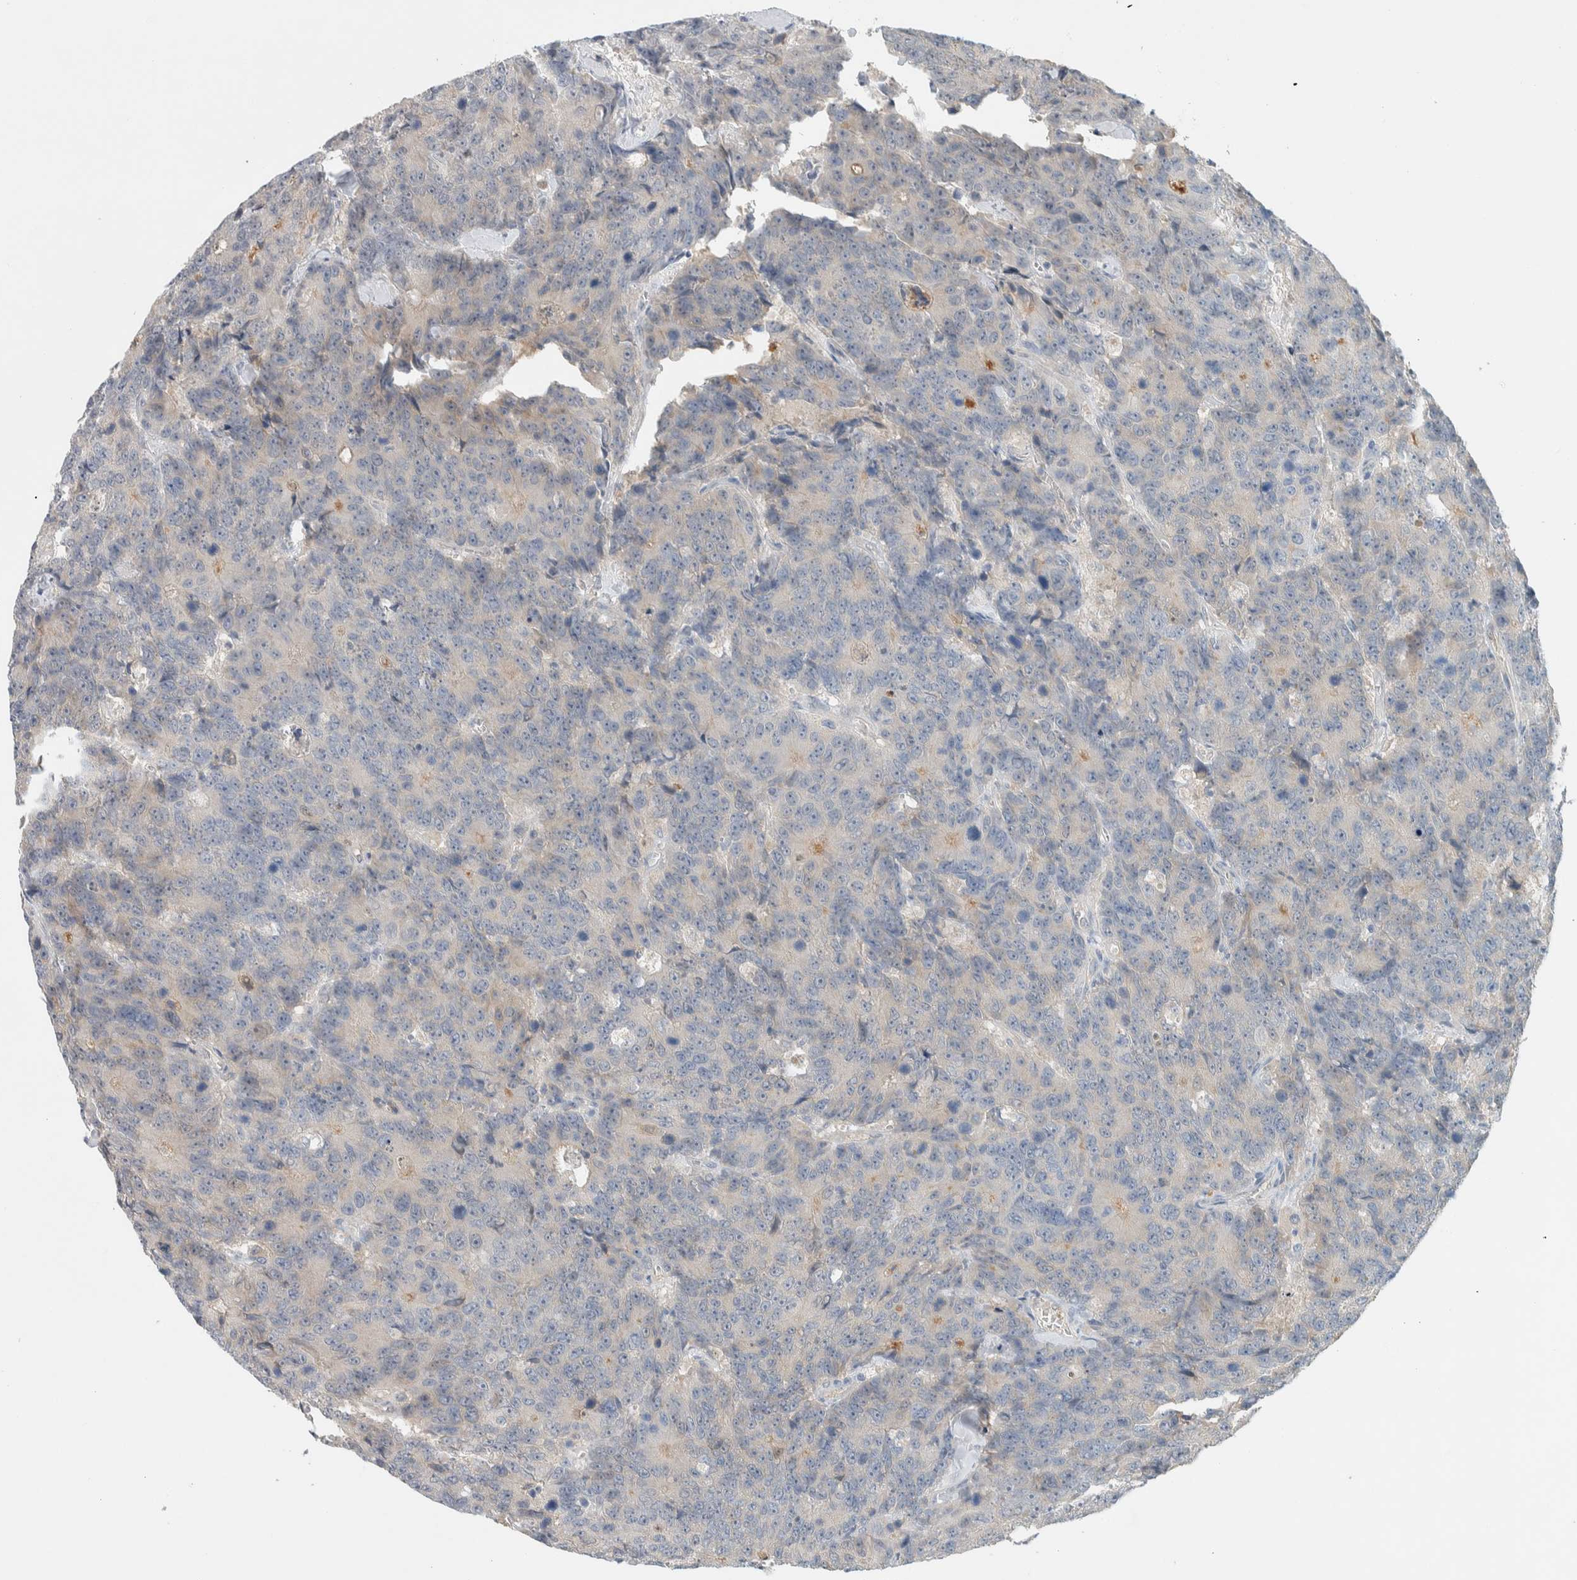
{"staining": {"intensity": "weak", "quantity": "<25%", "location": "cytoplasmic/membranous"}, "tissue": "colorectal cancer", "cell_type": "Tumor cells", "image_type": "cancer", "snomed": [{"axis": "morphology", "description": "Adenocarcinoma, NOS"}, {"axis": "topography", "description": "Colon"}], "caption": "High magnification brightfield microscopy of colorectal cancer (adenocarcinoma) stained with DAB (3,3'-diaminobenzidine) (brown) and counterstained with hematoxylin (blue): tumor cells show no significant positivity.", "gene": "DEPTOR", "patient": {"sex": "female", "age": 86}}